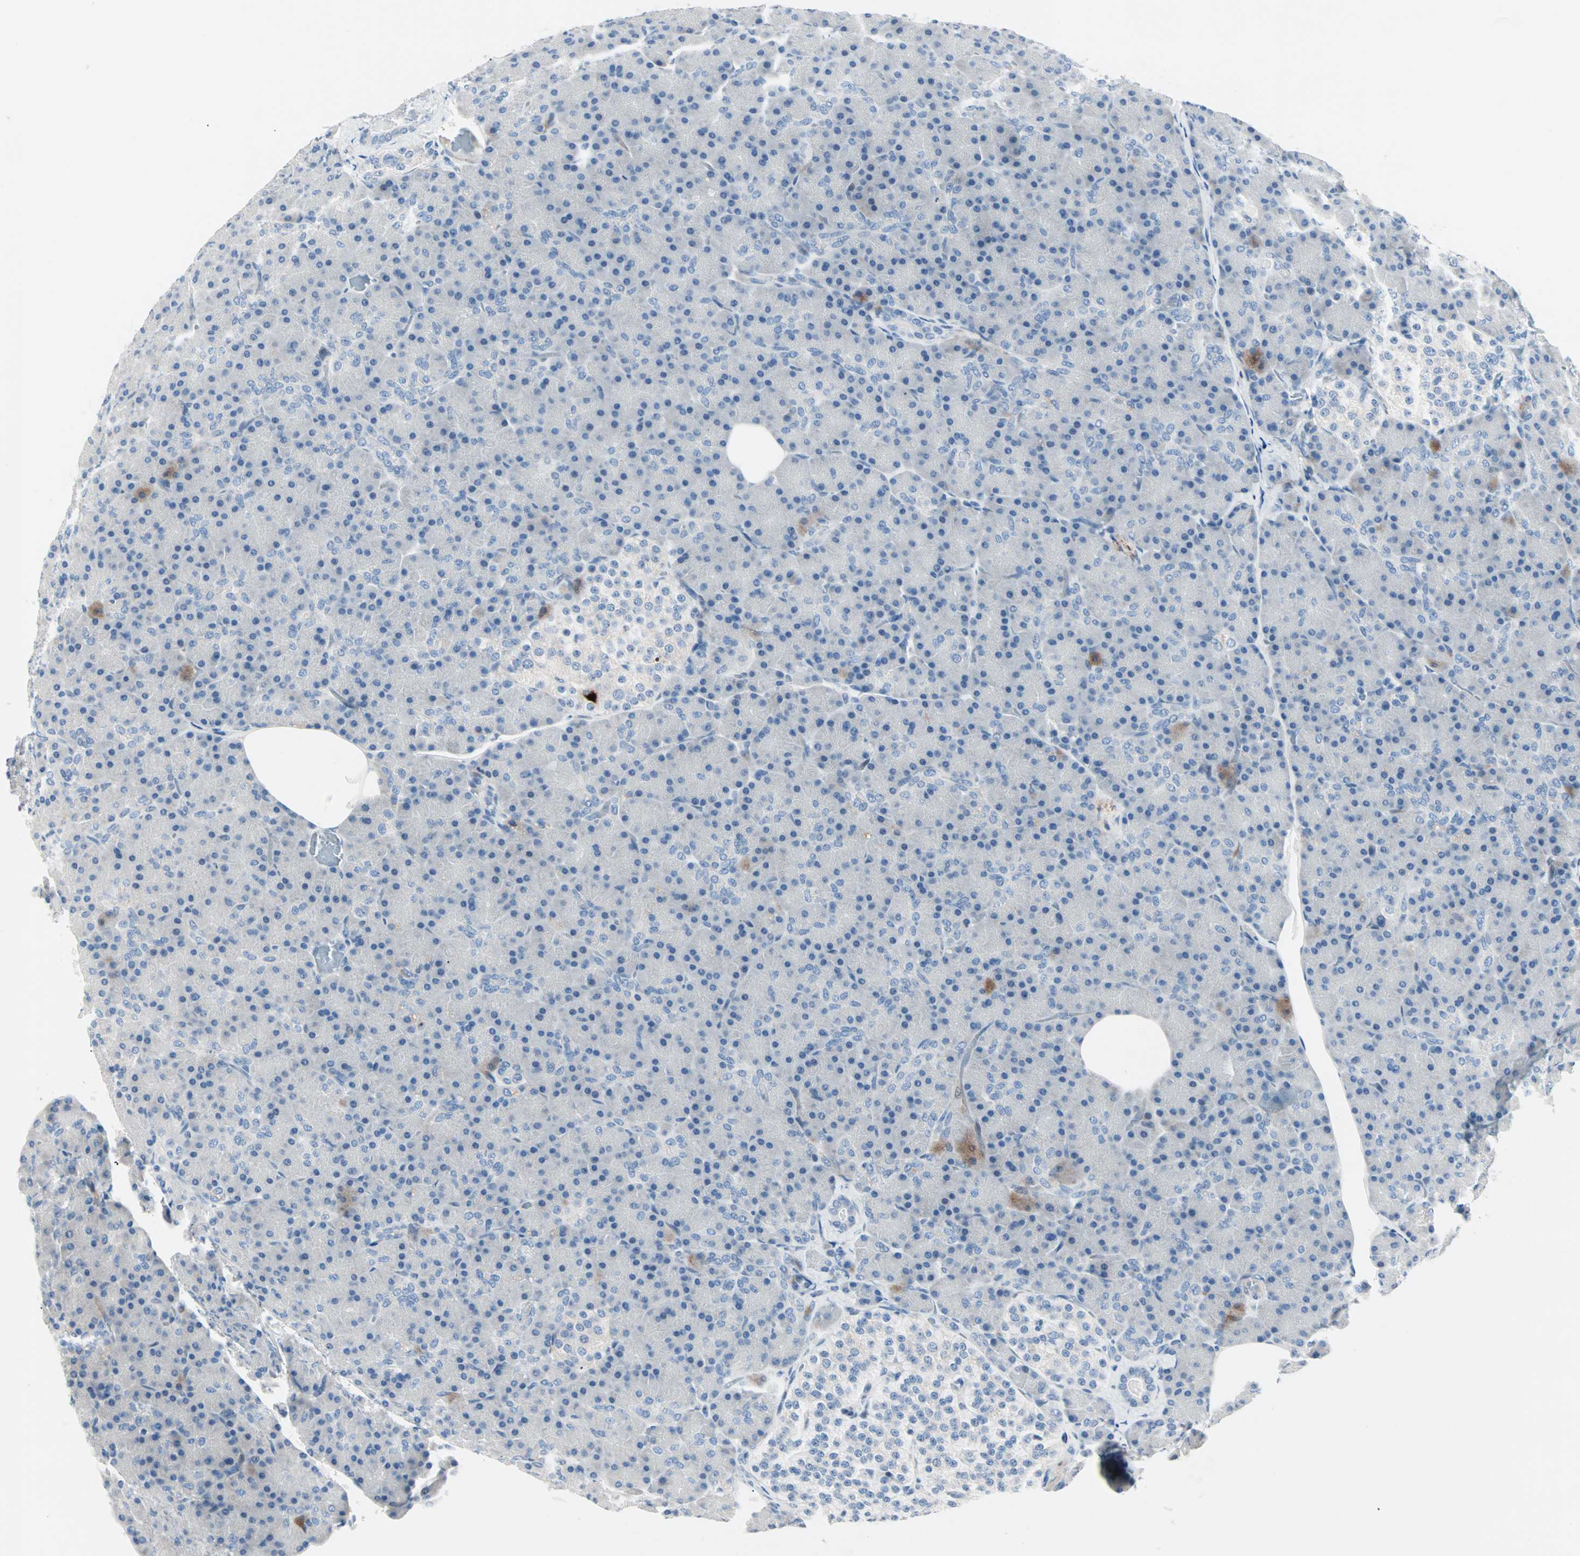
{"staining": {"intensity": "moderate", "quantity": "<25%", "location": "cytoplasmic/membranous"}, "tissue": "pancreas", "cell_type": "Exocrine glandular cells", "image_type": "normal", "snomed": [{"axis": "morphology", "description": "Normal tissue, NOS"}, {"axis": "topography", "description": "Pancreas"}], "caption": "Brown immunohistochemical staining in benign pancreas reveals moderate cytoplasmic/membranous staining in about <25% of exocrine glandular cells.", "gene": "NEFH", "patient": {"sex": "female", "age": 43}}